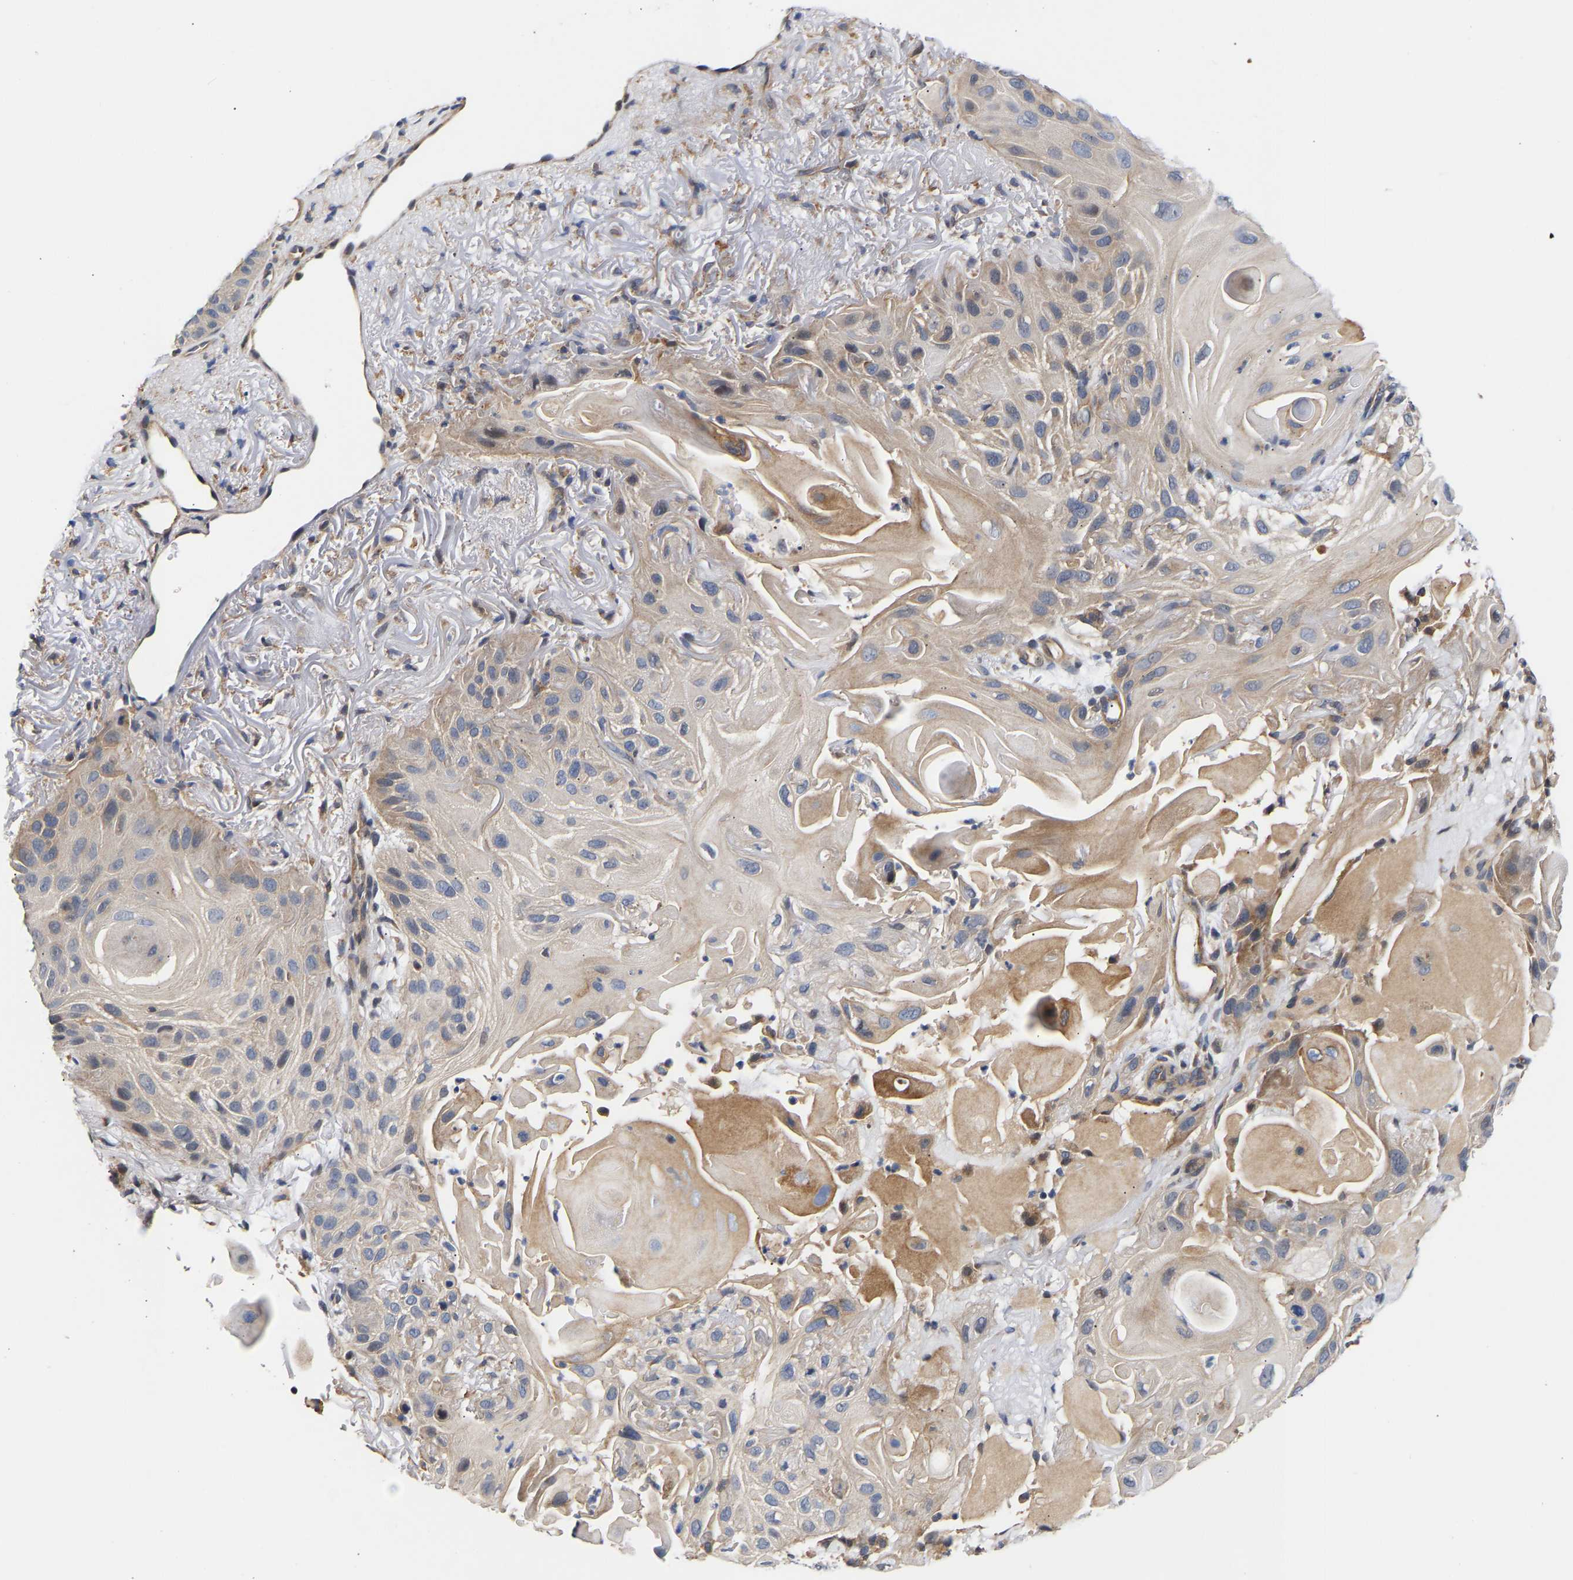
{"staining": {"intensity": "moderate", "quantity": "<25%", "location": "cytoplasmic/membranous"}, "tissue": "skin cancer", "cell_type": "Tumor cells", "image_type": "cancer", "snomed": [{"axis": "morphology", "description": "Squamous cell carcinoma, NOS"}, {"axis": "topography", "description": "Skin"}], "caption": "An image showing moderate cytoplasmic/membranous expression in about <25% of tumor cells in skin cancer (squamous cell carcinoma), as visualized by brown immunohistochemical staining.", "gene": "KASH5", "patient": {"sex": "female", "age": 77}}